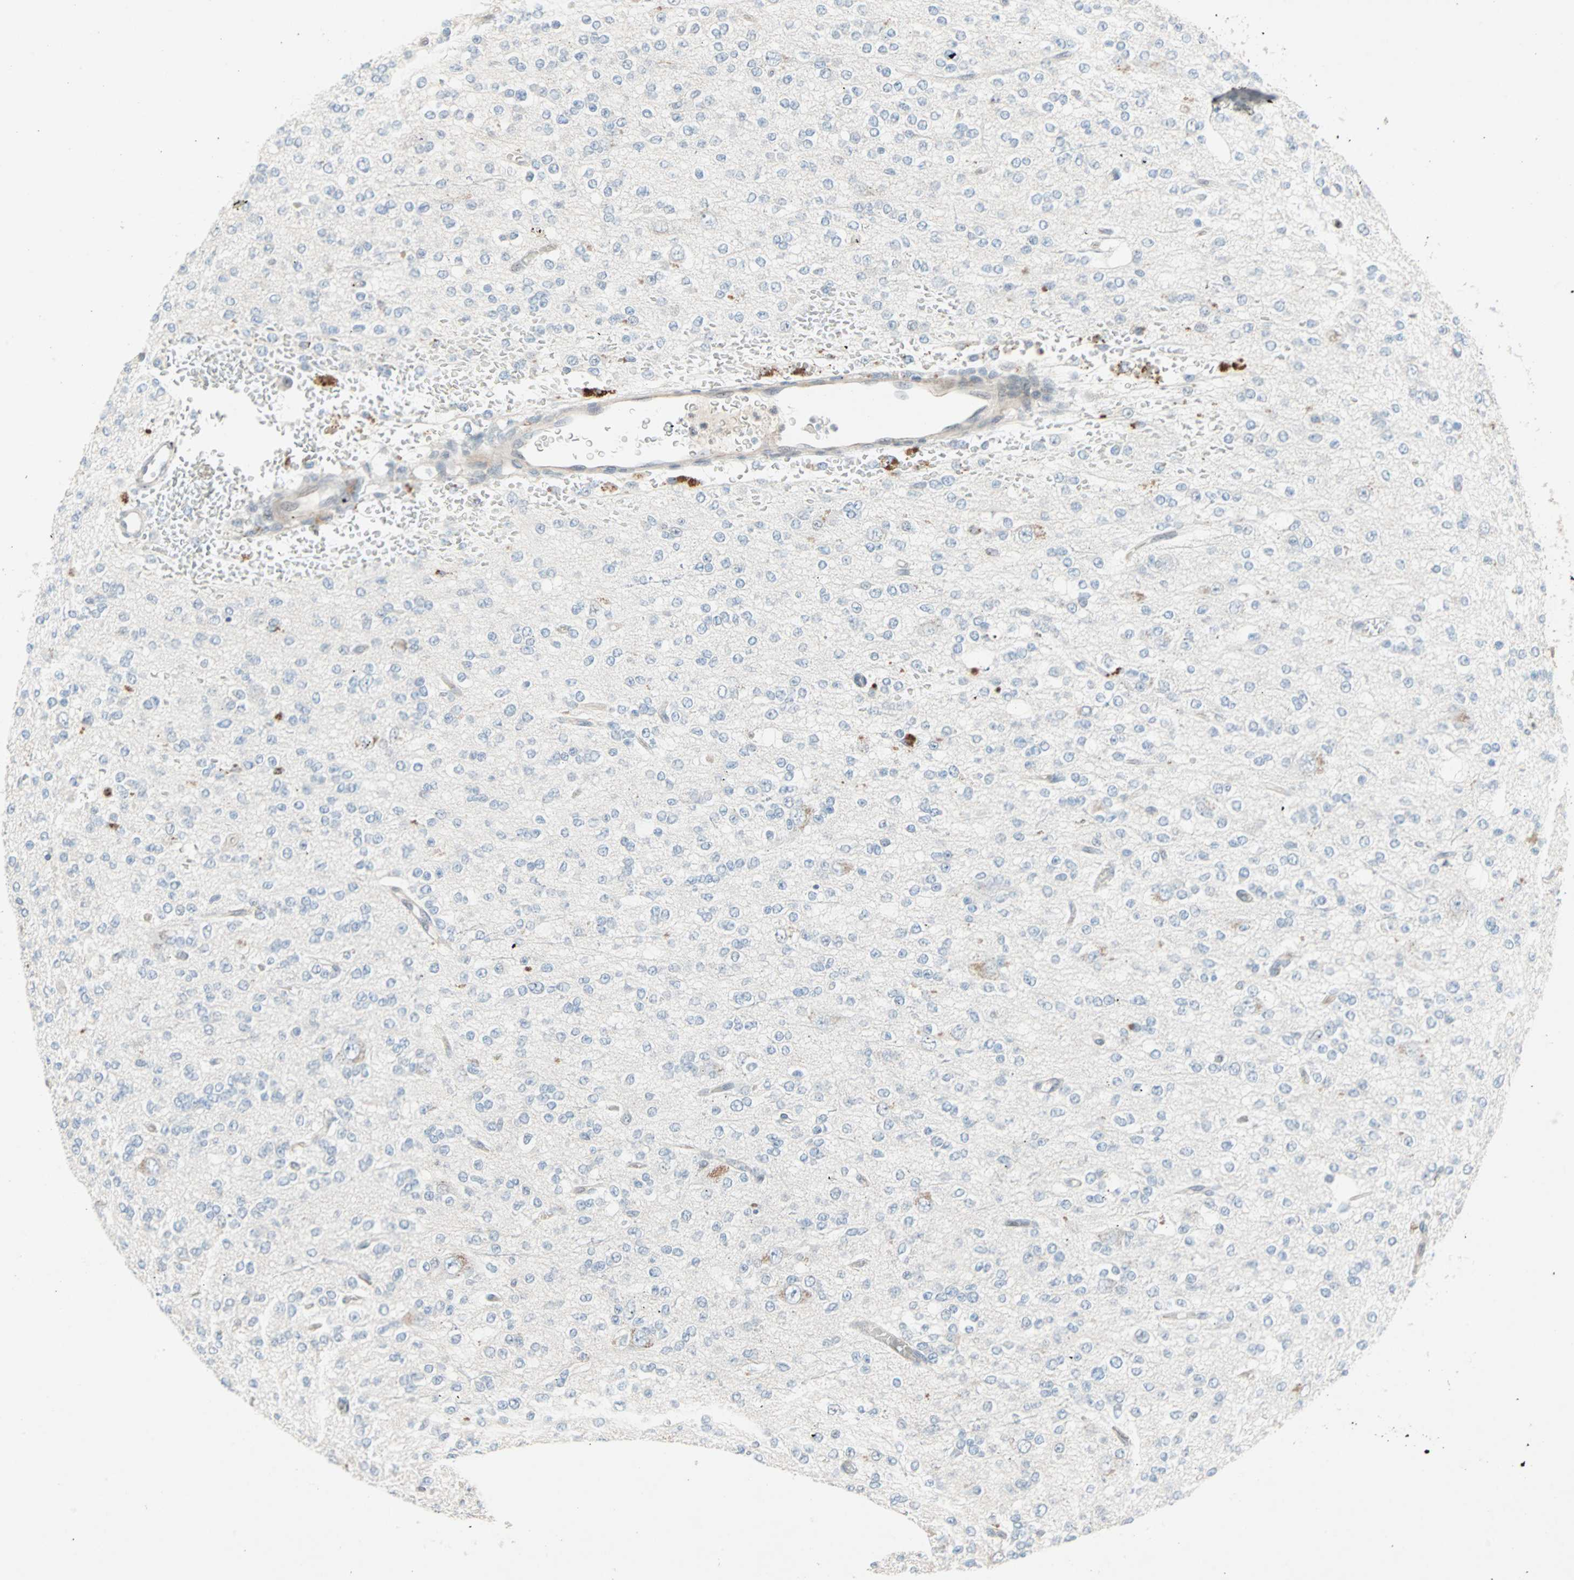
{"staining": {"intensity": "negative", "quantity": "none", "location": "none"}, "tissue": "glioma", "cell_type": "Tumor cells", "image_type": "cancer", "snomed": [{"axis": "morphology", "description": "Glioma, malignant, Low grade"}, {"axis": "topography", "description": "Brain"}], "caption": "High magnification brightfield microscopy of malignant glioma (low-grade) stained with DAB (3,3'-diaminobenzidine) (brown) and counterstained with hematoxylin (blue): tumor cells show no significant staining.", "gene": "CAND2", "patient": {"sex": "male", "age": 38}}